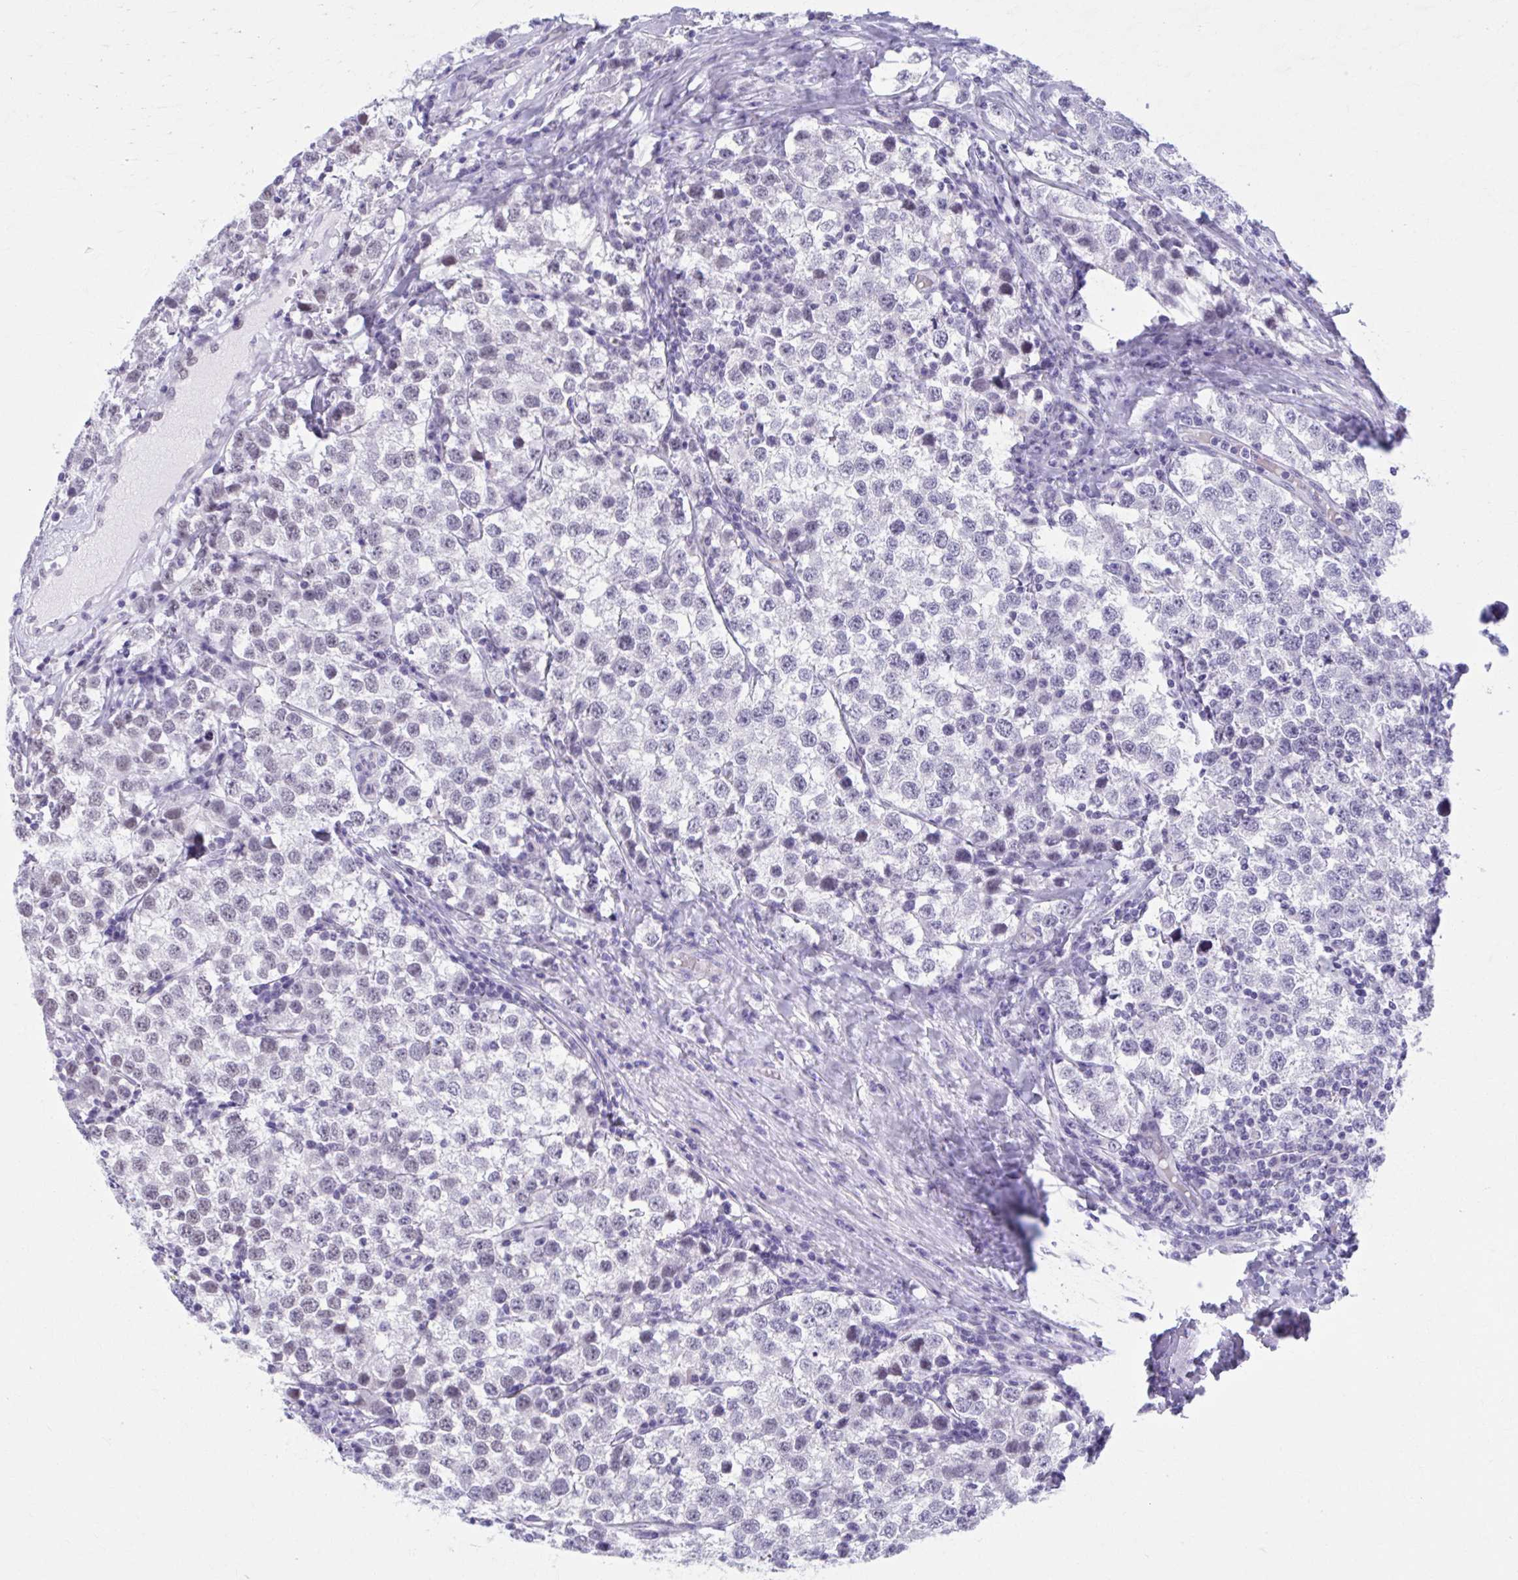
{"staining": {"intensity": "weak", "quantity": "25%-75%", "location": "nuclear"}, "tissue": "testis cancer", "cell_type": "Tumor cells", "image_type": "cancer", "snomed": [{"axis": "morphology", "description": "Seminoma, NOS"}, {"axis": "topography", "description": "Testis"}], "caption": "Protein staining of seminoma (testis) tissue demonstrates weak nuclear expression in approximately 25%-75% of tumor cells.", "gene": "CCDC105", "patient": {"sex": "male", "age": 34}}